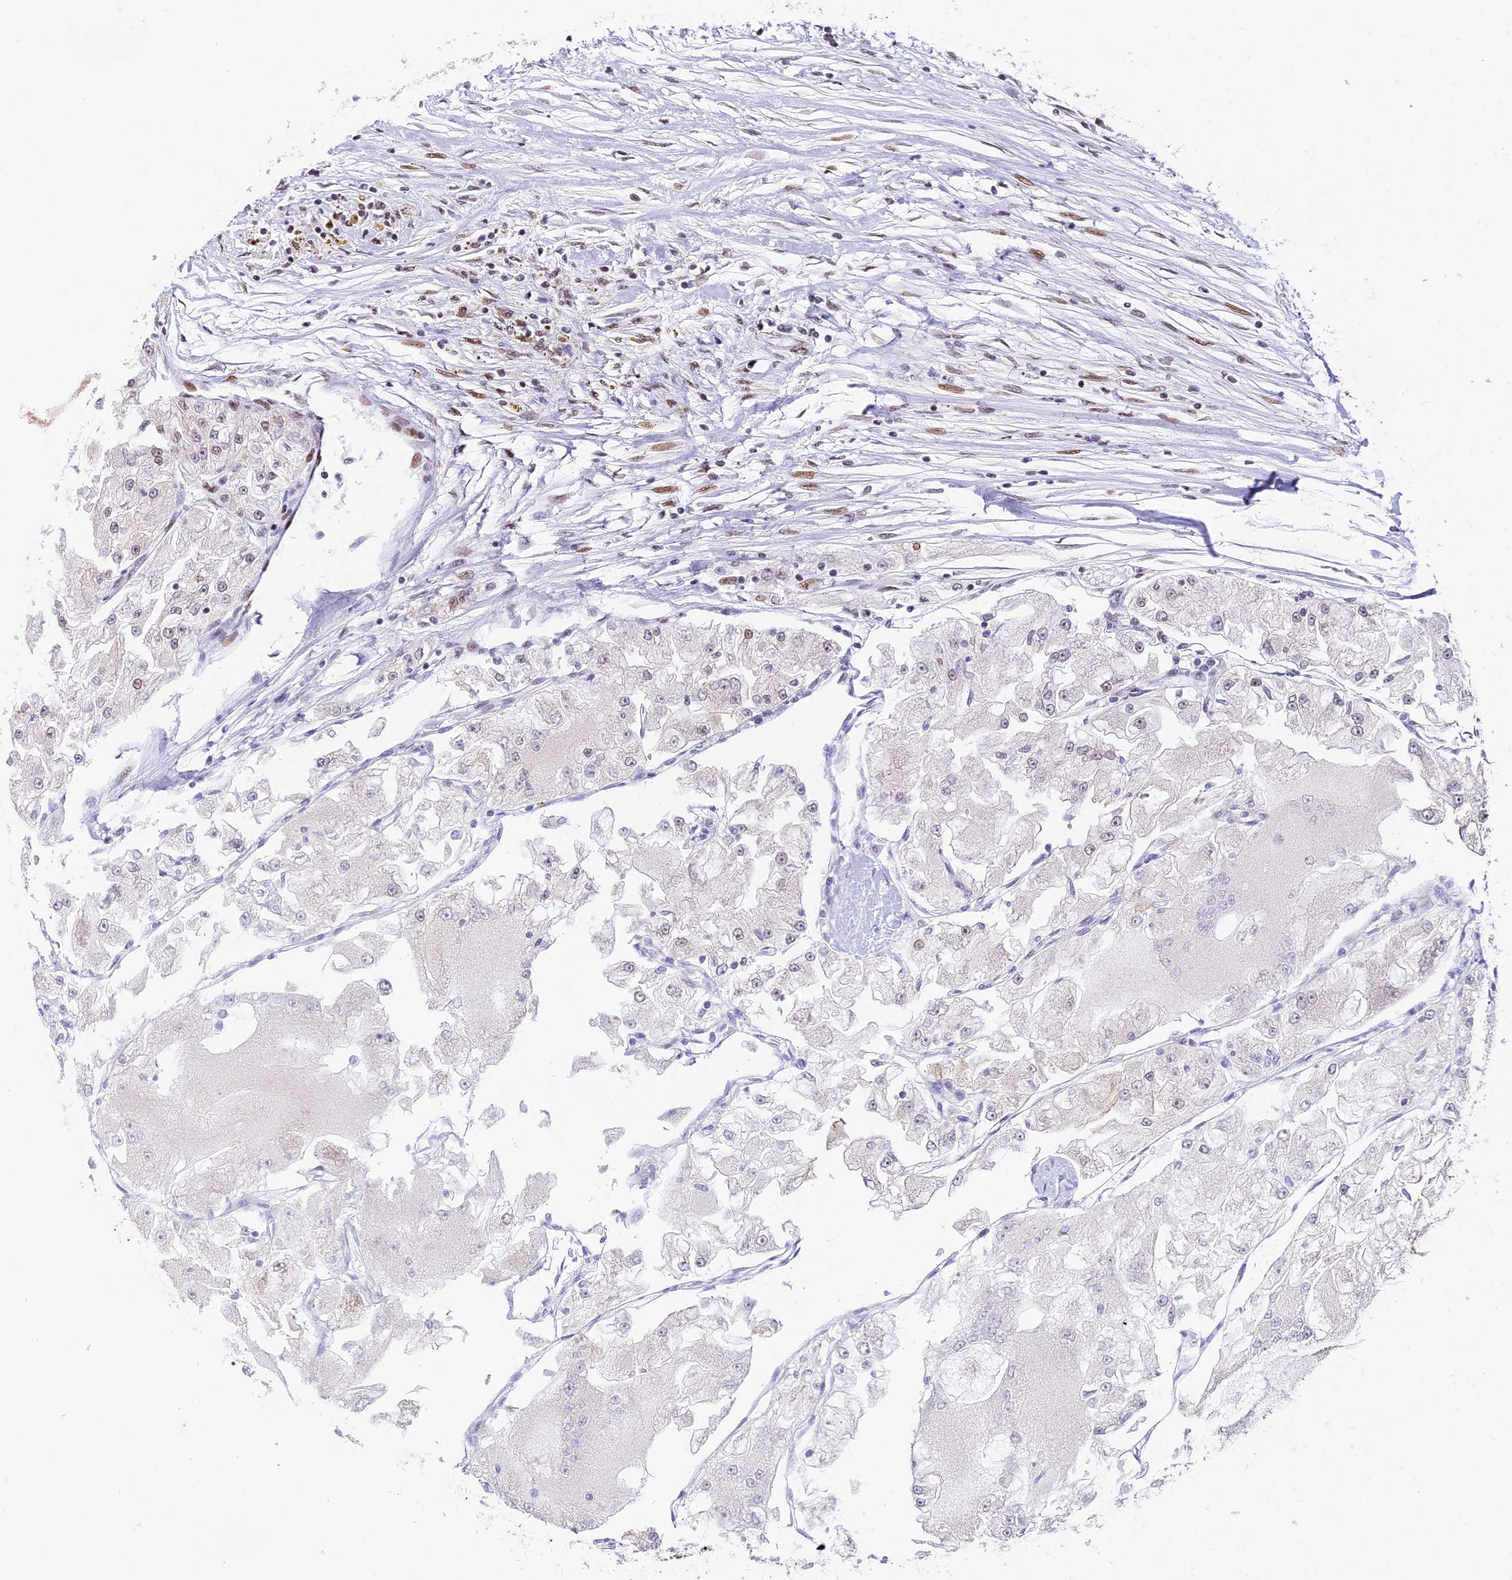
{"staining": {"intensity": "weak", "quantity": "<25%", "location": "nuclear"}, "tissue": "renal cancer", "cell_type": "Tumor cells", "image_type": "cancer", "snomed": [{"axis": "morphology", "description": "Adenocarcinoma, NOS"}, {"axis": "topography", "description": "Kidney"}], "caption": "The histopathology image demonstrates no staining of tumor cells in renal adenocarcinoma.", "gene": "SBNO1", "patient": {"sex": "female", "age": 72}}